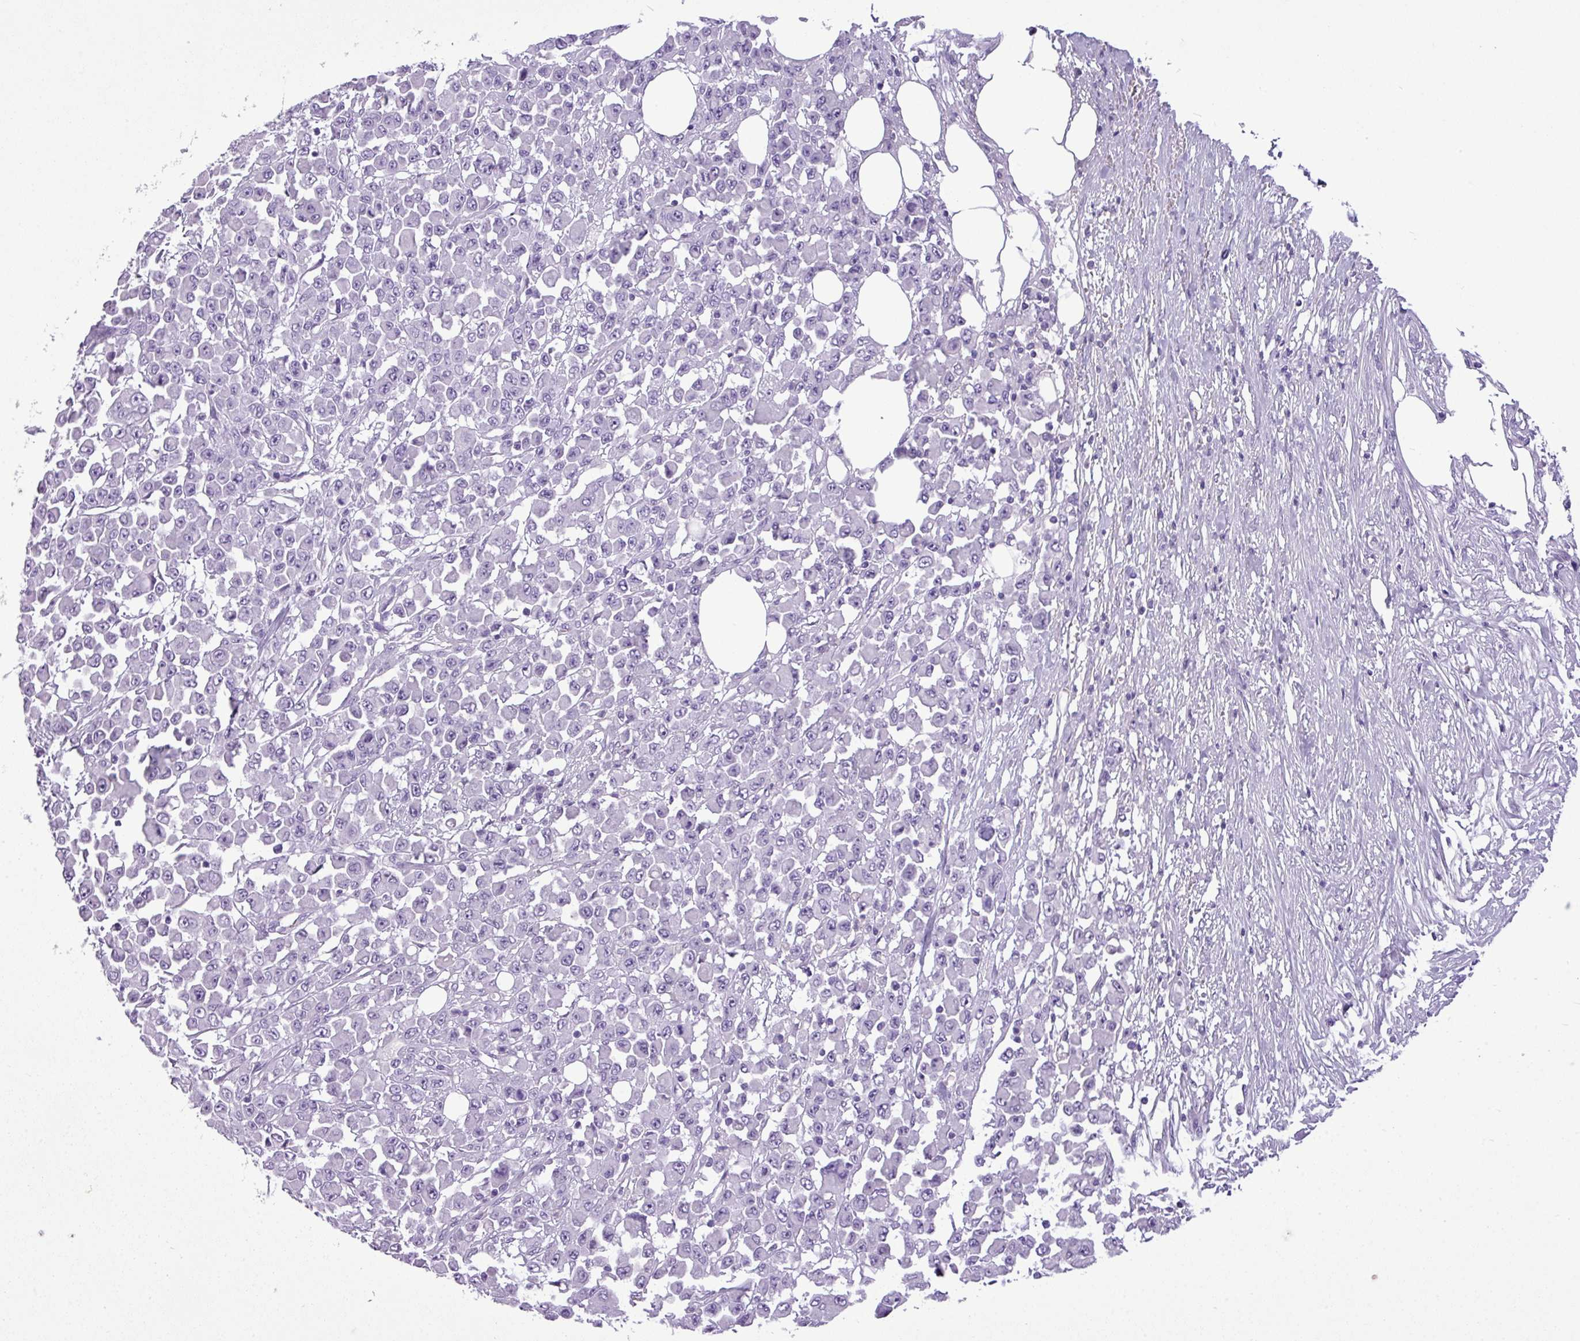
{"staining": {"intensity": "negative", "quantity": "none", "location": "none"}, "tissue": "colorectal cancer", "cell_type": "Tumor cells", "image_type": "cancer", "snomed": [{"axis": "morphology", "description": "Adenocarcinoma, NOS"}, {"axis": "topography", "description": "Colon"}], "caption": "Tumor cells are negative for protein expression in human colorectal cancer (adenocarcinoma).", "gene": "RBMXL2", "patient": {"sex": "male", "age": 51}}